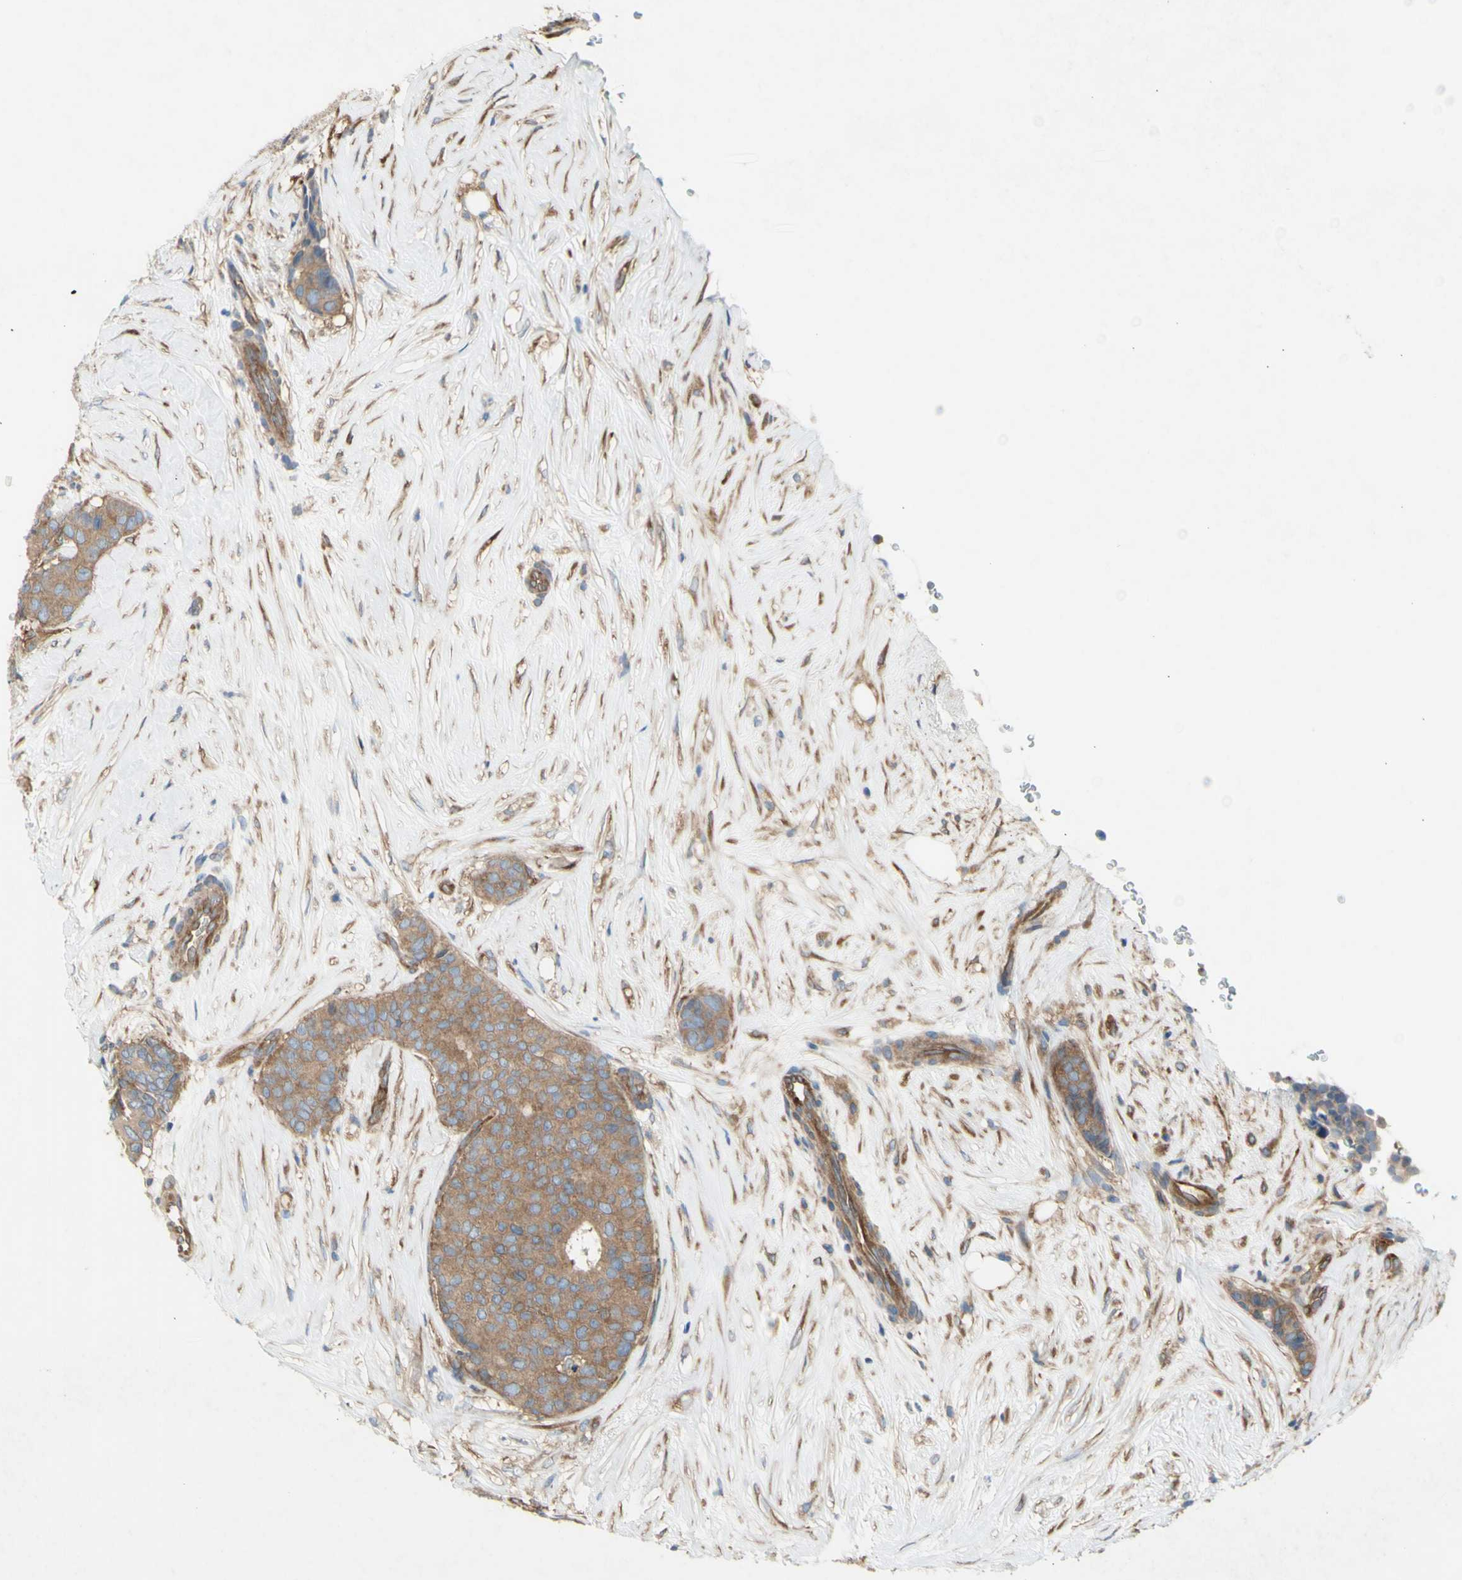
{"staining": {"intensity": "moderate", "quantity": ">75%", "location": "cytoplasmic/membranous"}, "tissue": "breast cancer", "cell_type": "Tumor cells", "image_type": "cancer", "snomed": [{"axis": "morphology", "description": "Duct carcinoma"}, {"axis": "topography", "description": "Breast"}], "caption": "Moderate cytoplasmic/membranous expression for a protein is identified in approximately >75% of tumor cells of breast cancer (infiltrating ductal carcinoma) using immunohistochemistry.", "gene": "KLC1", "patient": {"sex": "female", "age": 75}}